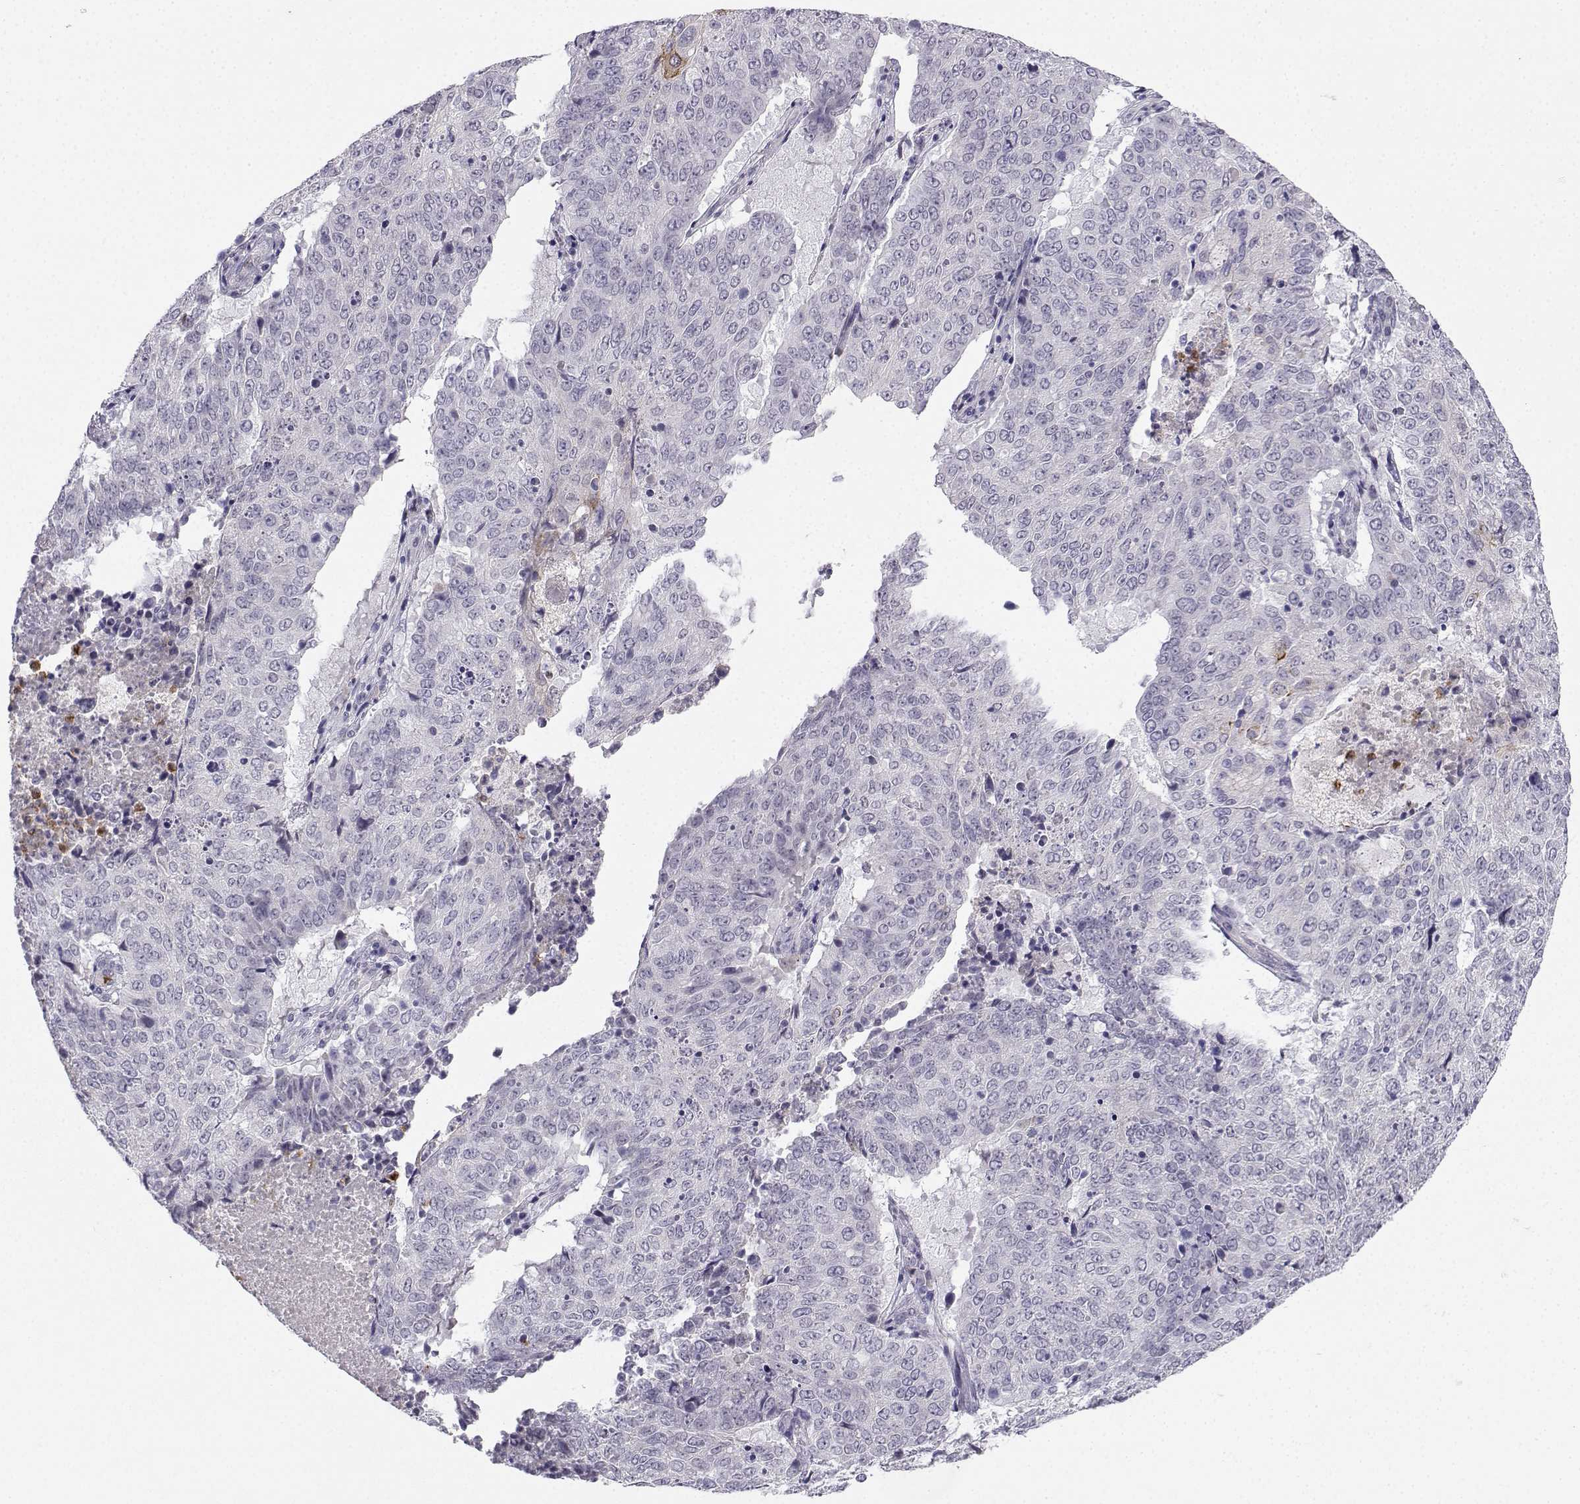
{"staining": {"intensity": "negative", "quantity": "none", "location": "none"}, "tissue": "lung cancer", "cell_type": "Tumor cells", "image_type": "cancer", "snomed": [{"axis": "morphology", "description": "Normal tissue, NOS"}, {"axis": "morphology", "description": "Squamous cell carcinoma, NOS"}, {"axis": "topography", "description": "Bronchus"}, {"axis": "topography", "description": "Lung"}], "caption": "IHC micrograph of human squamous cell carcinoma (lung) stained for a protein (brown), which reveals no expression in tumor cells.", "gene": "CALY", "patient": {"sex": "male", "age": 64}}